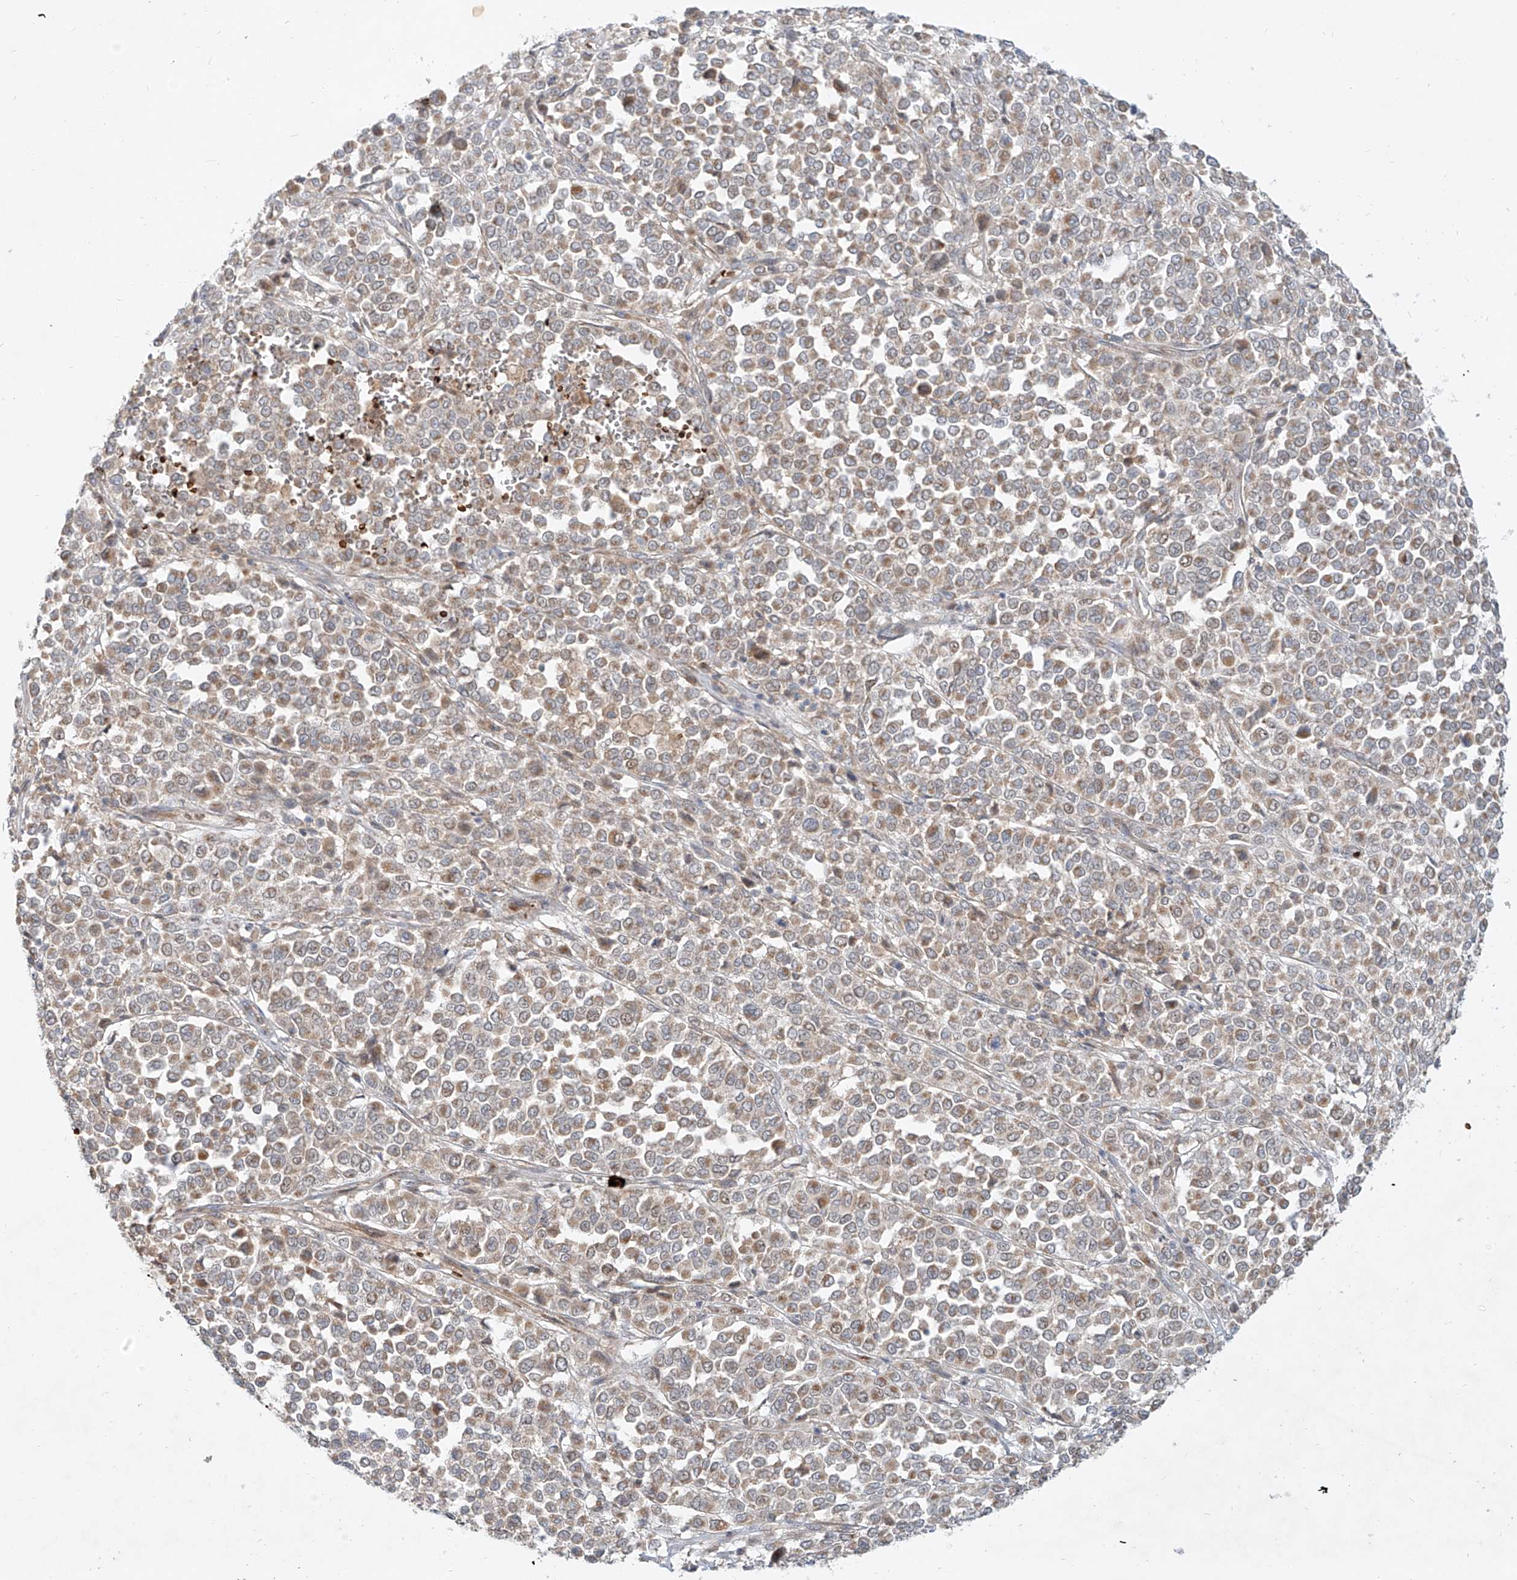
{"staining": {"intensity": "weak", "quantity": "25%-75%", "location": "cytoplasmic/membranous"}, "tissue": "melanoma", "cell_type": "Tumor cells", "image_type": "cancer", "snomed": [{"axis": "morphology", "description": "Malignant melanoma, Metastatic site"}, {"axis": "topography", "description": "Pancreas"}], "caption": "Malignant melanoma (metastatic site) stained with a brown dye demonstrates weak cytoplasmic/membranous positive staining in approximately 25%-75% of tumor cells.", "gene": "FGD2", "patient": {"sex": "female", "age": 30}}